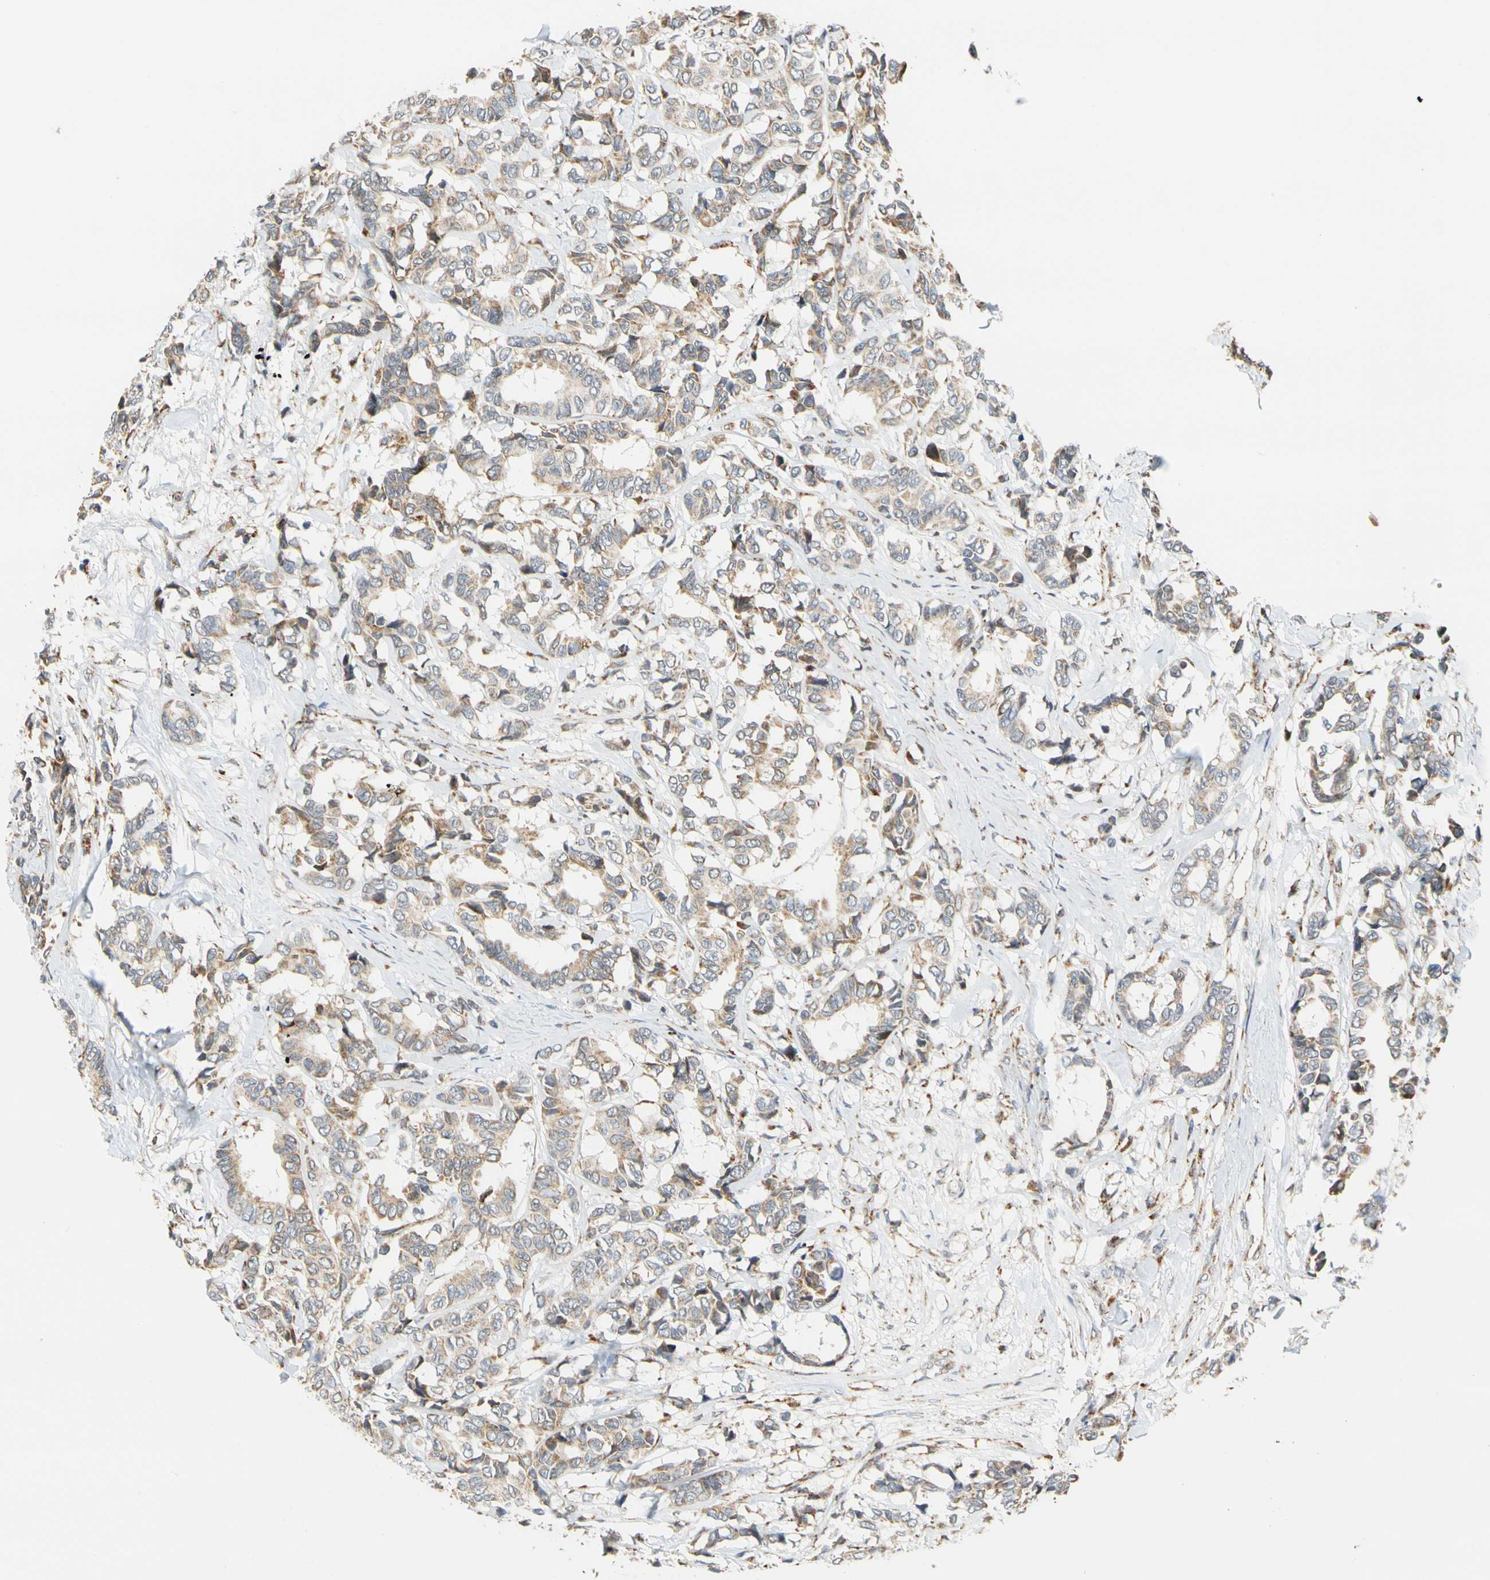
{"staining": {"intensity": "weak", "quantity": "25%-75%", "location": "cytoplasmic/membranous"}, "tissue": "breast cancer", "cell_type": "Tumor cells", "image_type": "cancer", "snomed": [{"axis": "morphology", "description": "Duct carcinoma"}, {"axis": "topography", "description": "Breast"}], "caption": "IHC (DAB (3,3'-diaminobenzidine)) staining of human breast cancer reveals weak cytoplasmic/membranous protein expression in approximately 25%-75% of tumor cells.", "gene": "SFXN3", "patient": {"sex": "female", "age": 87}}